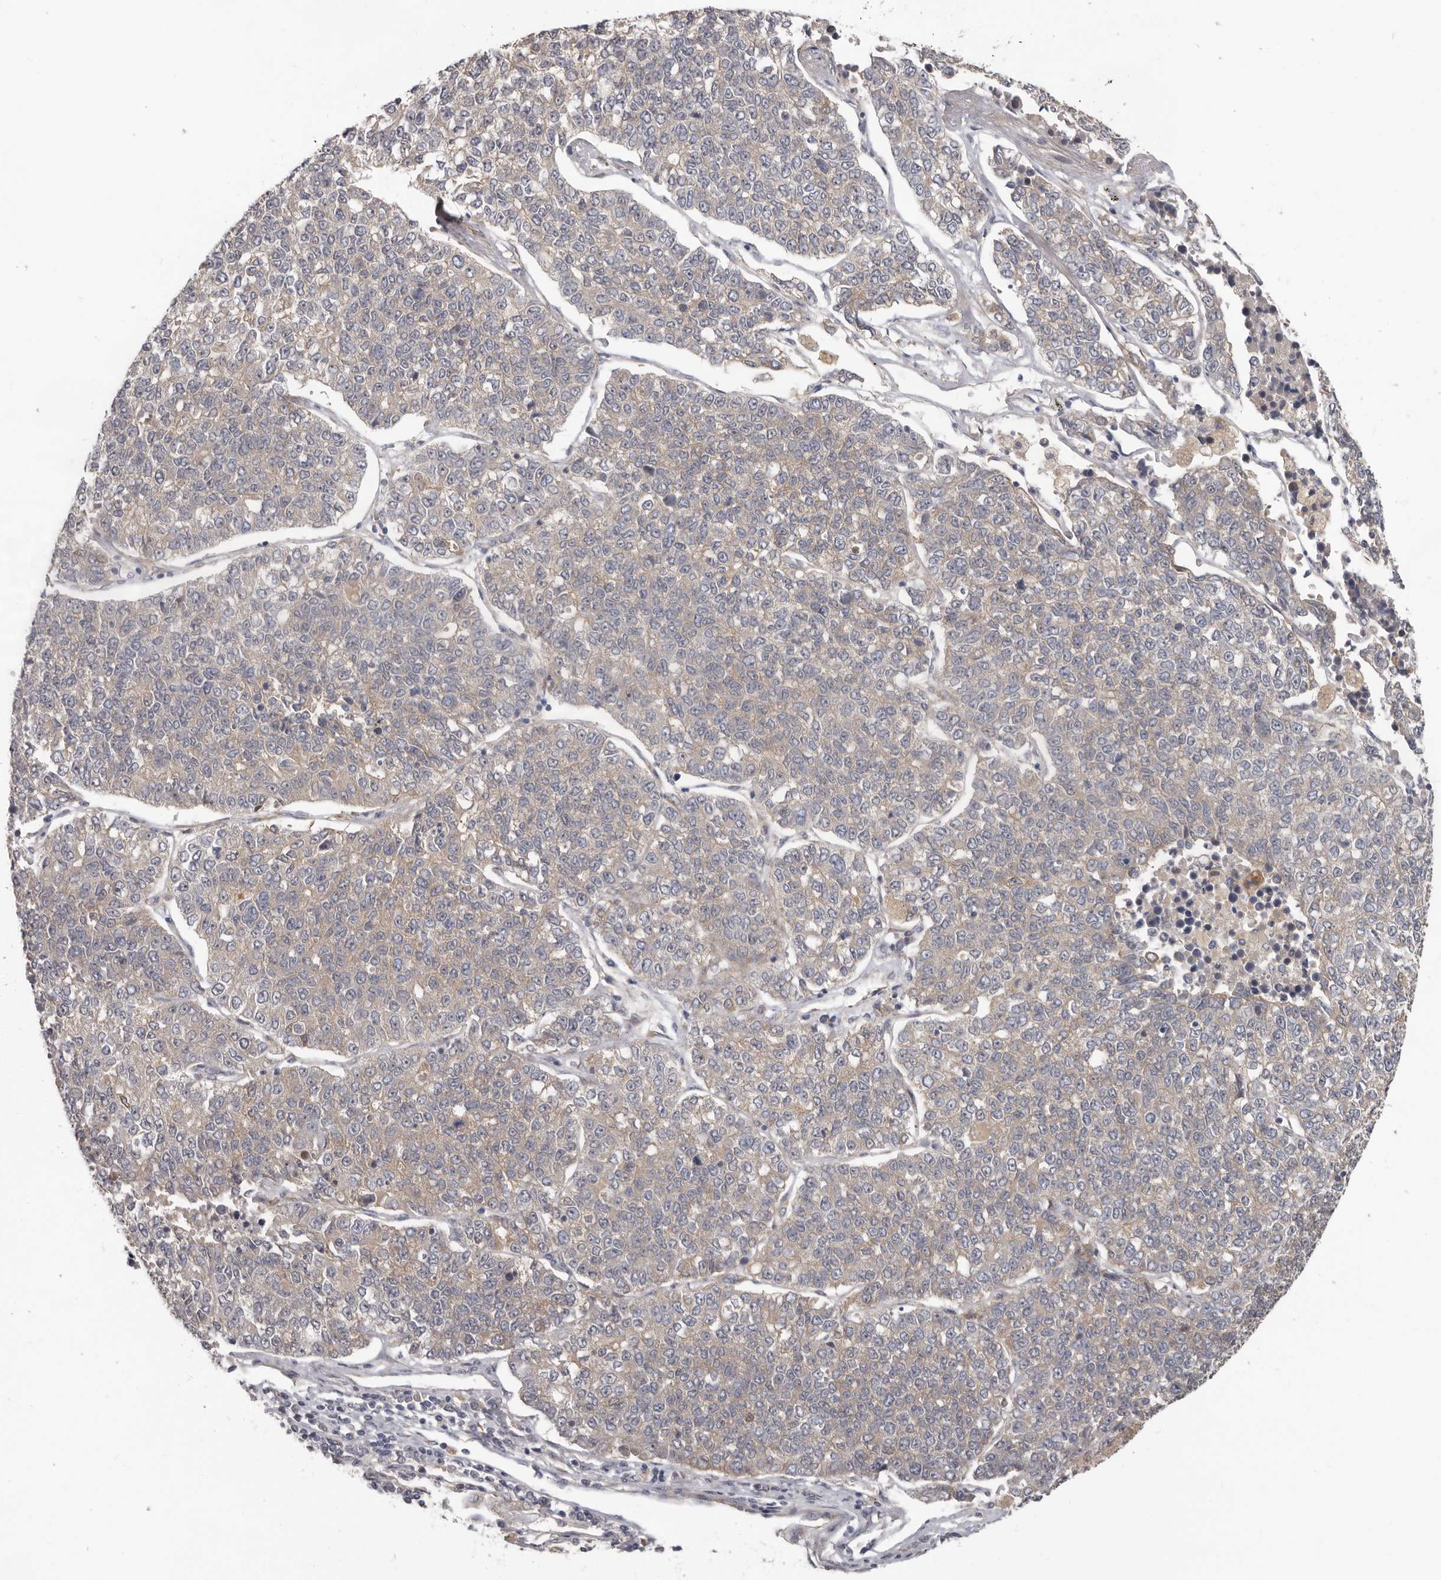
{"staining": {"intensity": "negative", "quantity": "none", "location": "none"}, "tissue": "lung cancer", "cell_type": "Tumor cells", "image_type": "cancer", "snomed": [{"axis": "morphology", "description": "Adenocarcinoma, NOS"}, {"axis": "topography", "description": "Lung"}], "caption": "A micrograph of adenocarcinoma (lung) stained for a protein reveals no brown staining in tumor cells.", "gene": "HINT3", "patient": {"sex": "male", "age": 49}}